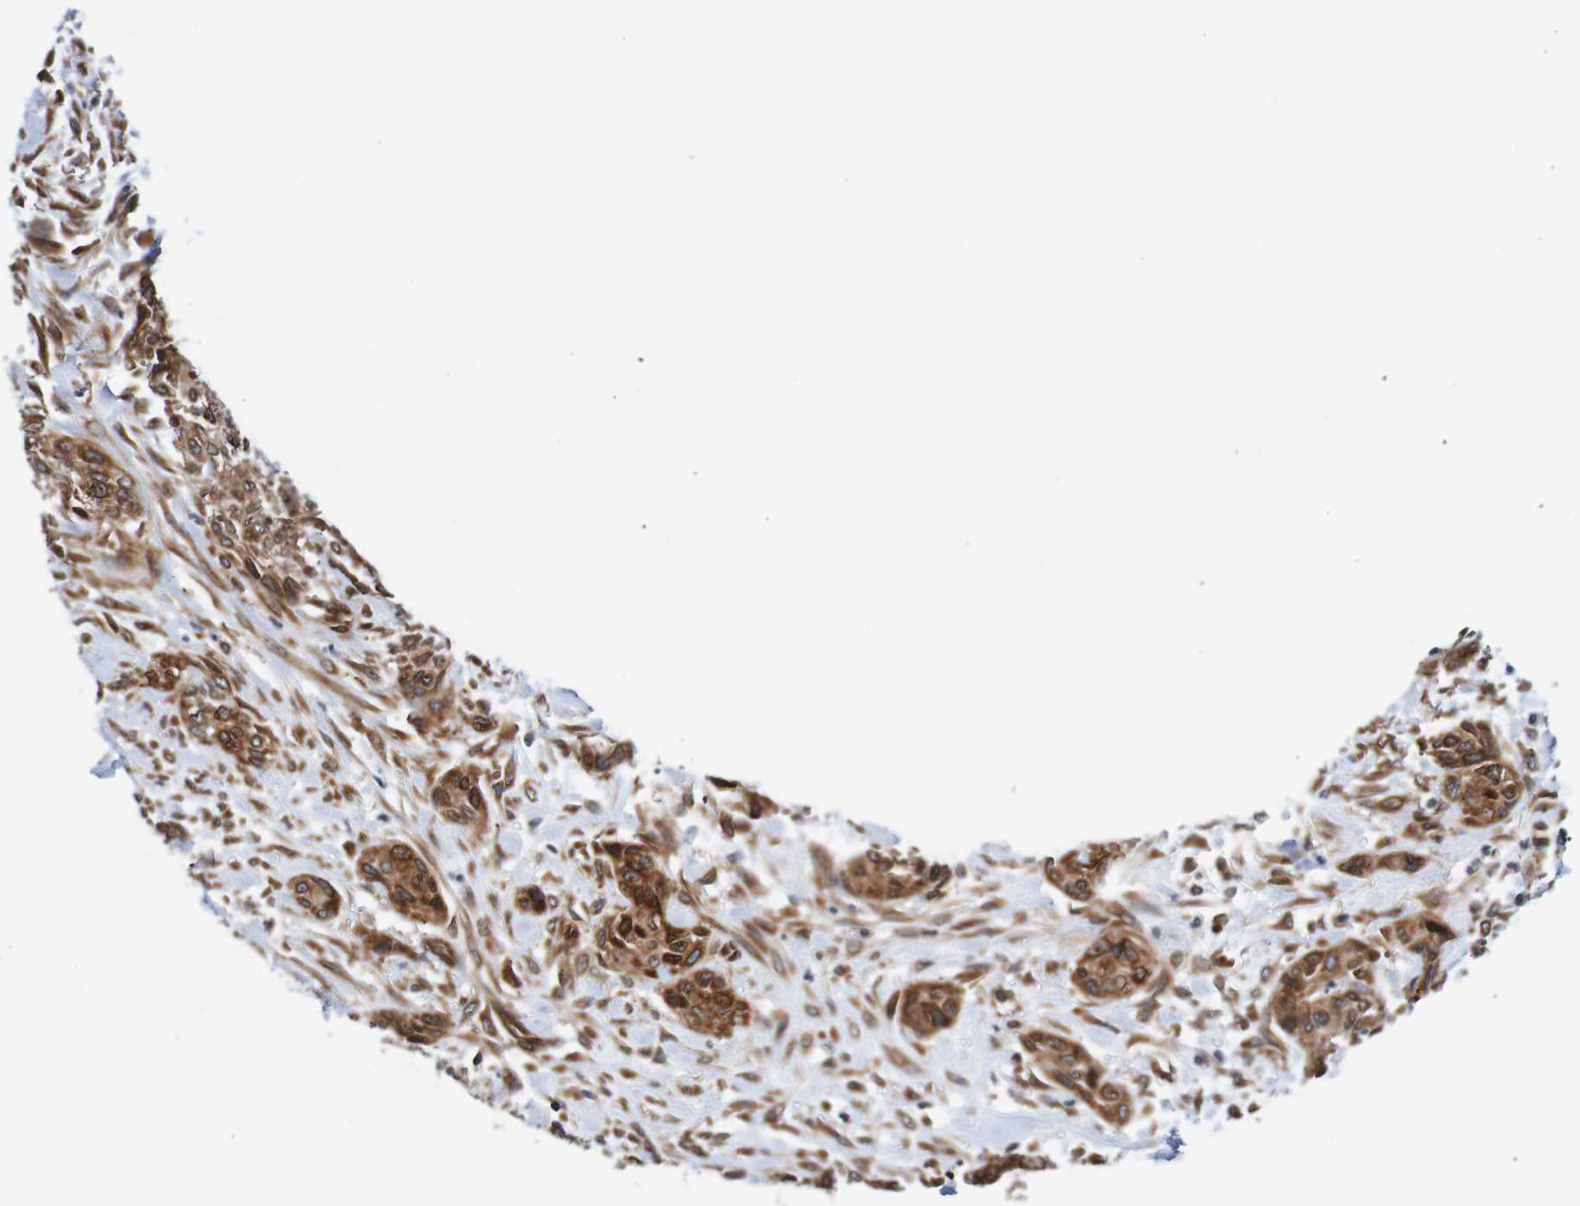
{"staining": {"intensity": "strong", "quantity": ">75%", "location": "cytoplasmic/membranous,nuclear"}, "tissue": "urothelial cancer", "cell_type": "Tumor cells", "image_type": "cancer", "snomed": [{"axis": "morphology", "description": "Urothelial carcinoma, High grade"}, {"axis": "topography", "description": "Urinary bladder"}], "caption": "Protein expression analysis of human urothelial carcinoma (high-grade) reveals strong cytoplasmic/membranous and nuclear positivity in approximately >75% of tumor cells.", "gene": "TMEM109", "patient": {"sex": "male", "age": 35}}